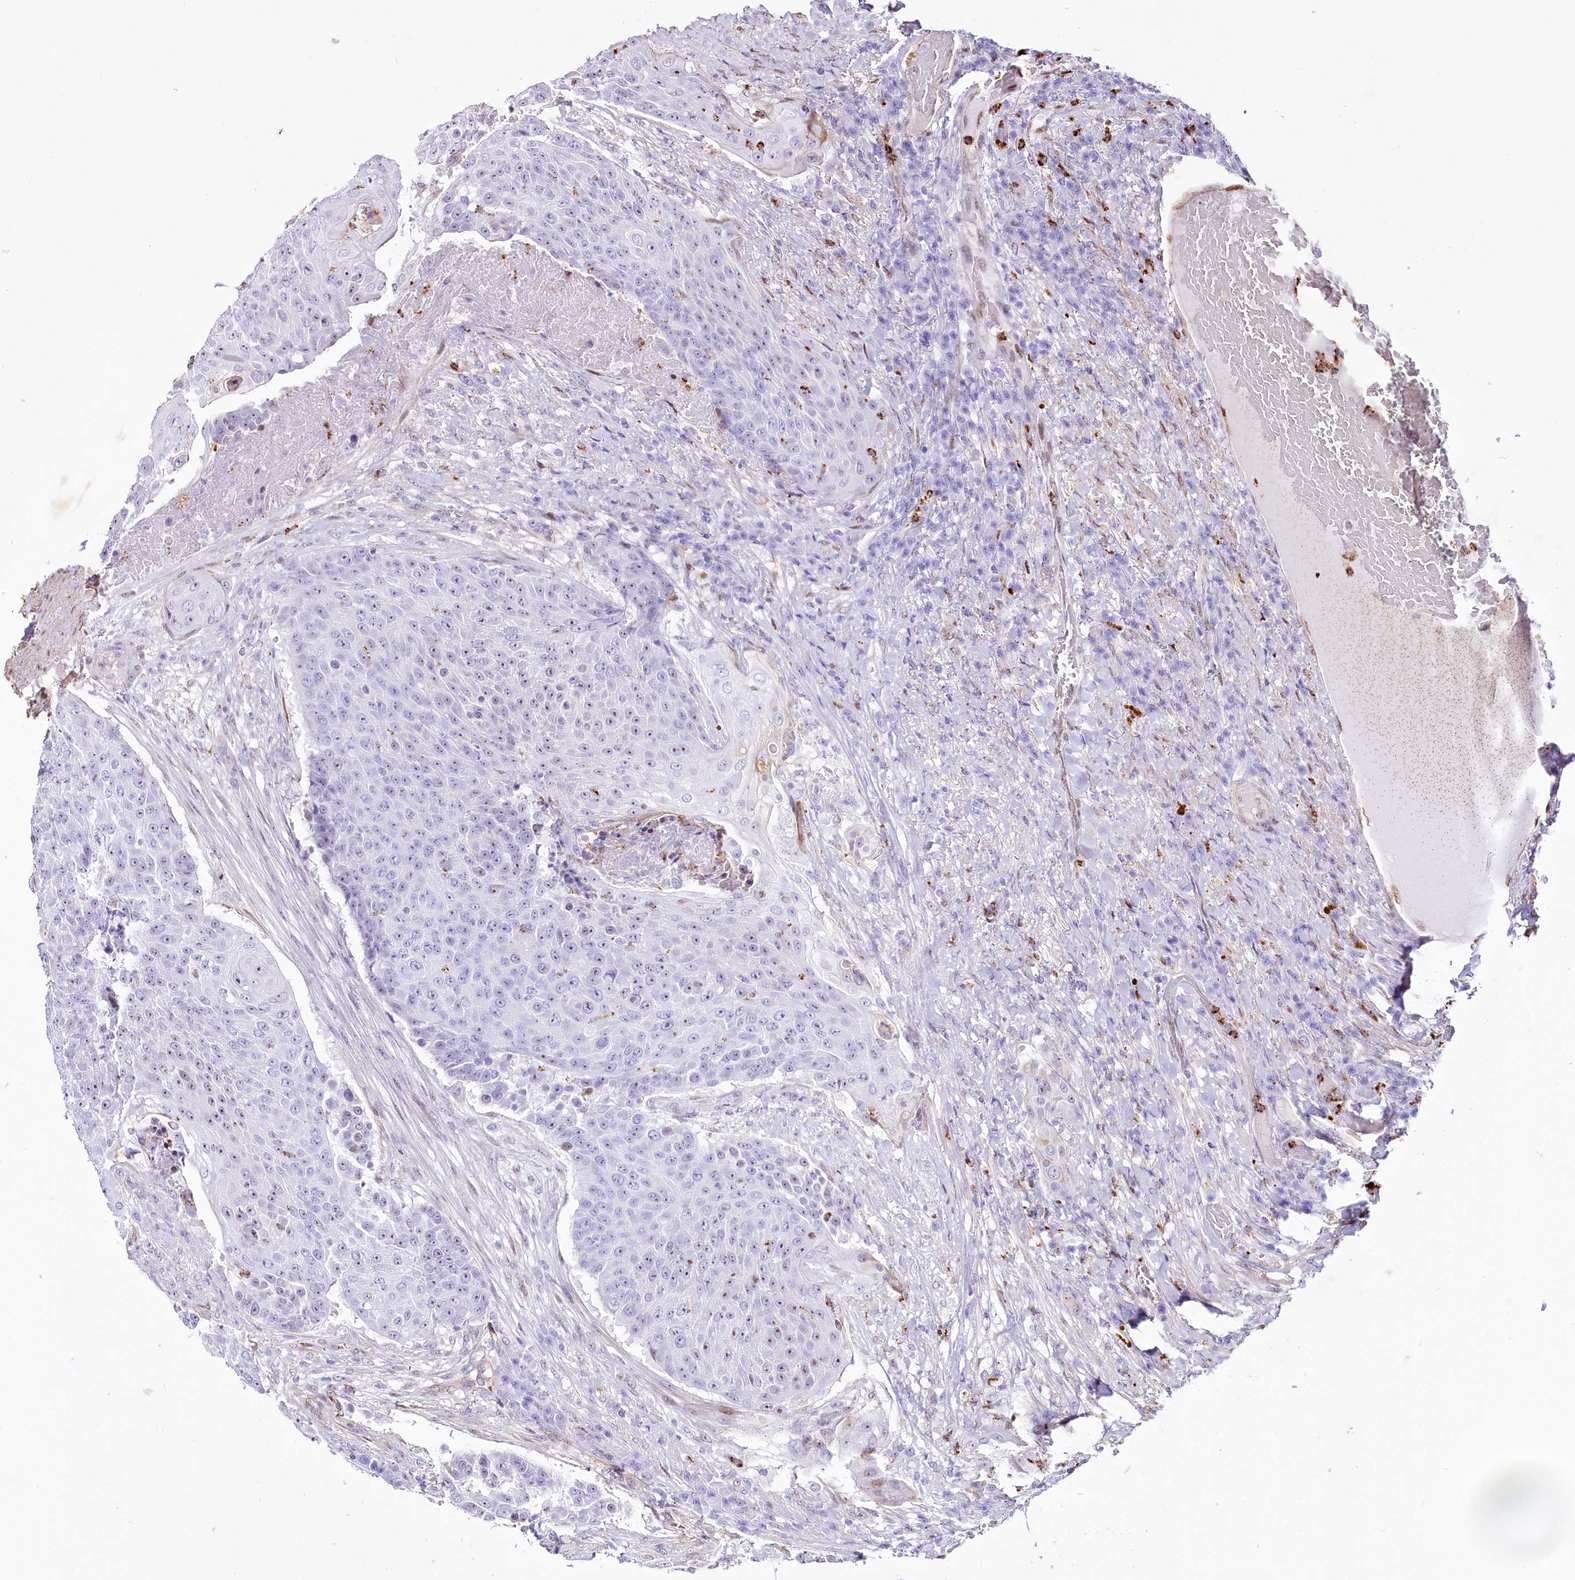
{"staining": {"intensity": "negative", "quantity": "none", "location": "none"}, "tissue": "urothelial cancer", "cell_type": "Tumor cells", "image_type": "cancer", "snomed": [{"axis": "morphology", "description": "Urothelial carcinoma, High grade"}, {"axis": "topography", "description": "Urinary bladder"}], "caption": "Protein analysis of urothelial cancer reveals no significant positivity in tumor cells.", "gene": "PTMS", "patient": {"sex": "female", "age": 63}}